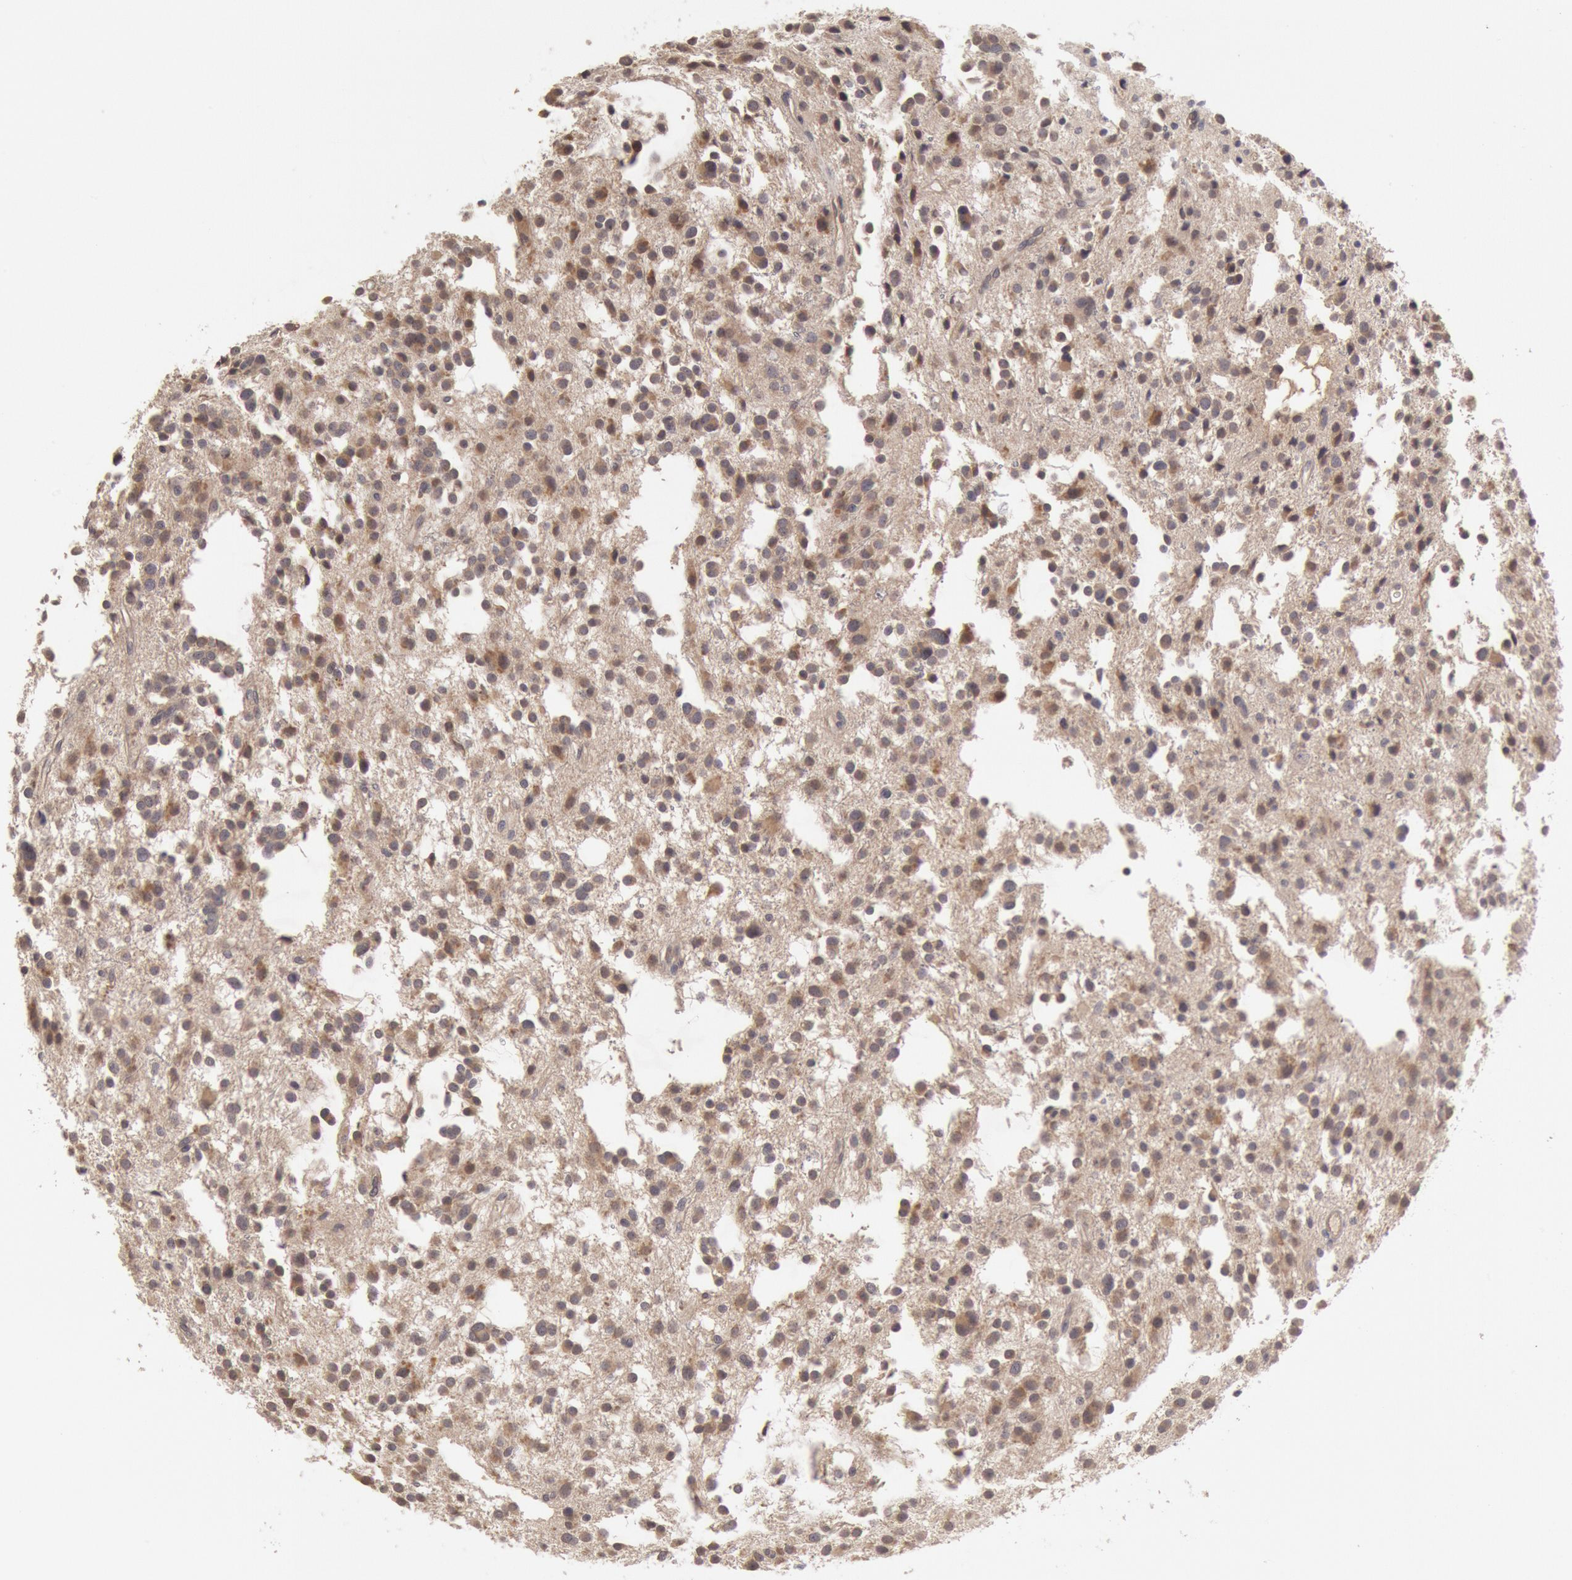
{"staining": {"intensity": "negative", "quantity": "none", "location": "none"}, "tissue": "glioma", "cell_type": "Tumor cells", "image_type": "cancer", "snomed": [{"axis": "morphology", "description": "Glioma, malignant, Low grade"}, {"axis": "topography", "description": "Brain"}], "caption": "Protein analysis of glioma demonstrates no significant positivity in tumor cells.", "gene": "ZFP36L1", "patient": {"sex": "female", "age": 36}}